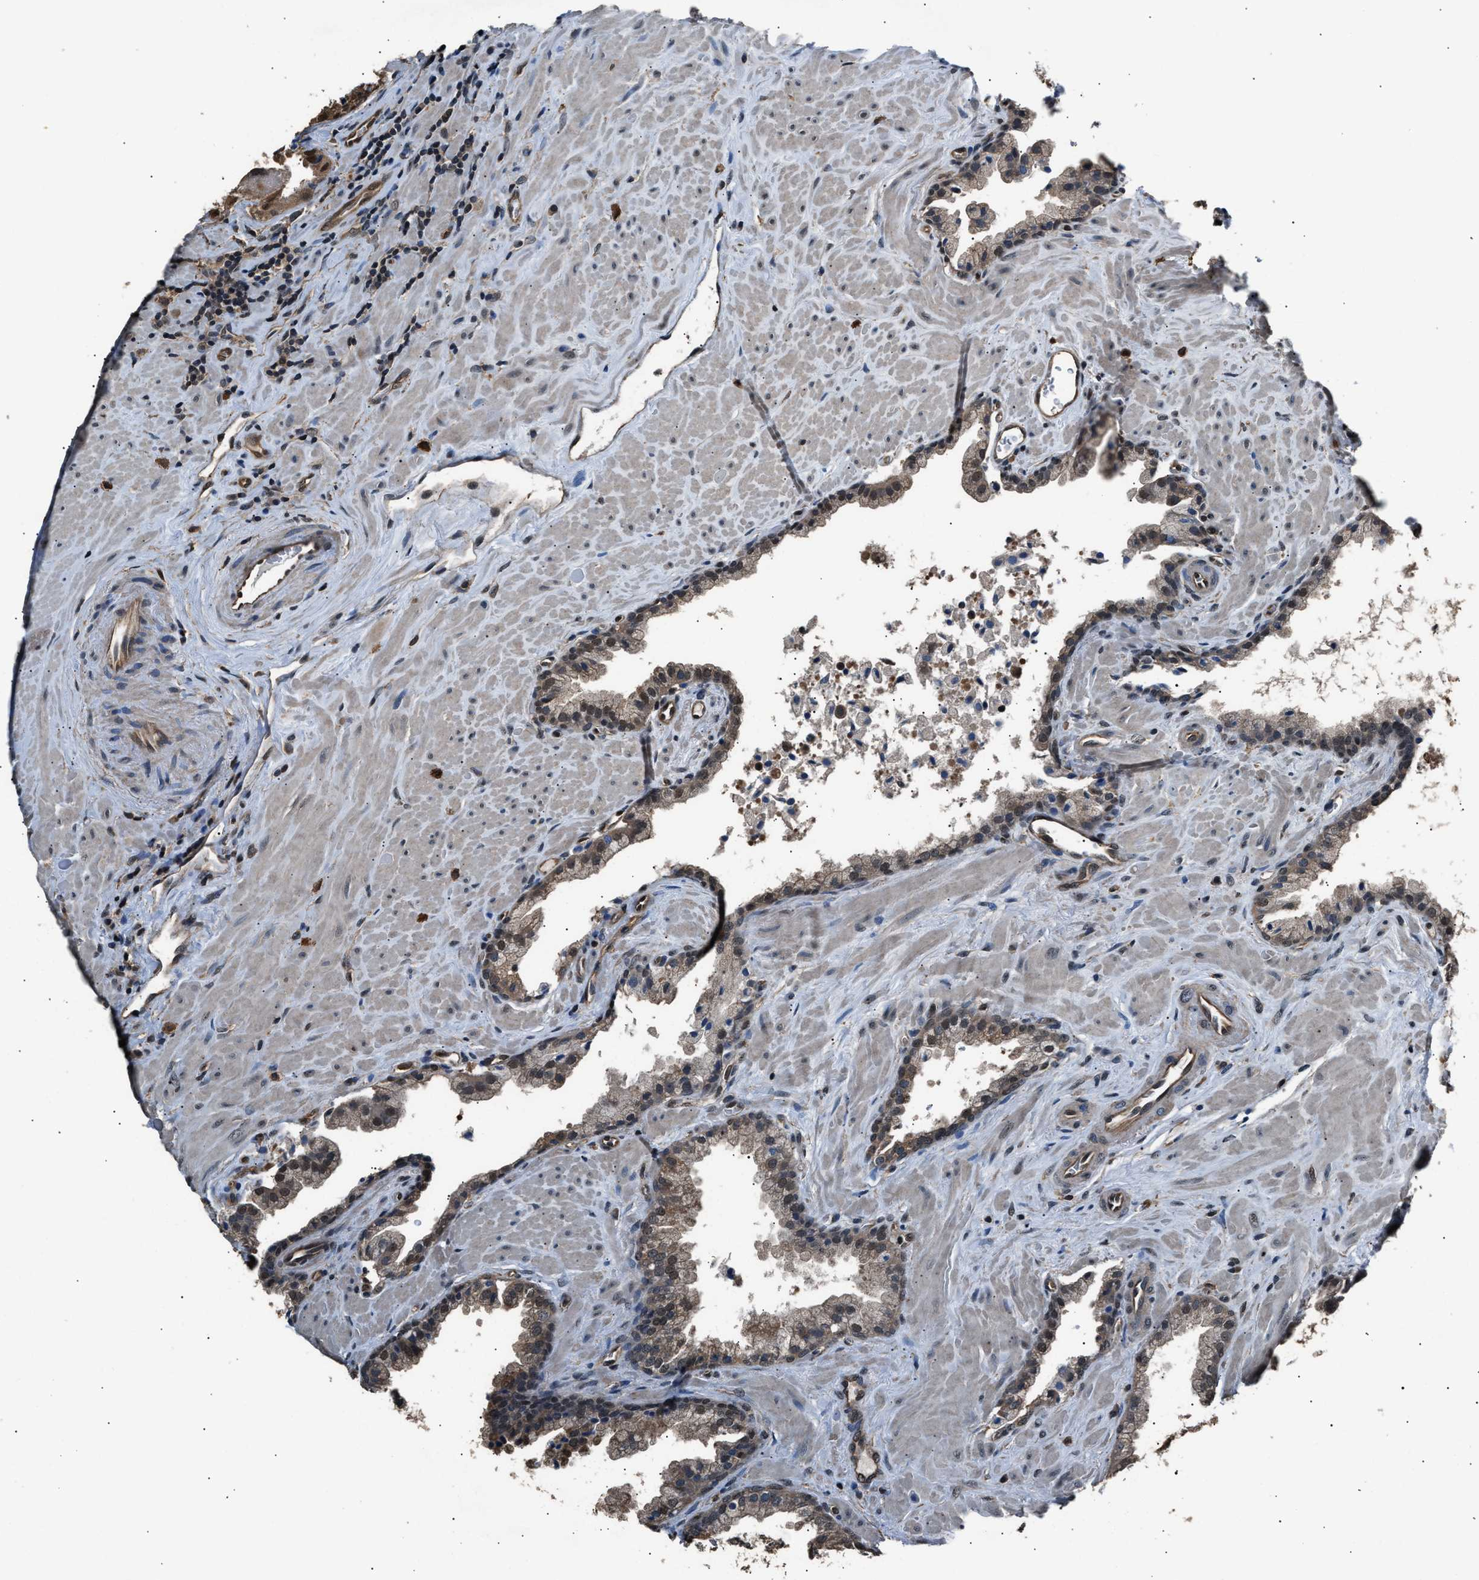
{"staining": {"intensity": "weak", "quantity": "25%-75%", "location": "cytoplasmic/membranous,nuclear"}, "tissue": "prostate cancer", "cell_type": "Tumor cells", "image_type": "cancer", "snomed": [{"axis": "morphology", "description": "Adenocarcinoma, Low grade"}, {"axis": "topography", "description": "Prostate"}], "caption": "Protein expression by IHC displays weak cytoplasmic/membranous and nuclear expression in about 25%-75% of tumor cells in prostate cancer. (Stains: DAB in brown, nuclei in blue, Microscopy: brightfield microscopy at high magnification).", "gene": "DFFA", "patient": {"sex": "male", "age": 71}}